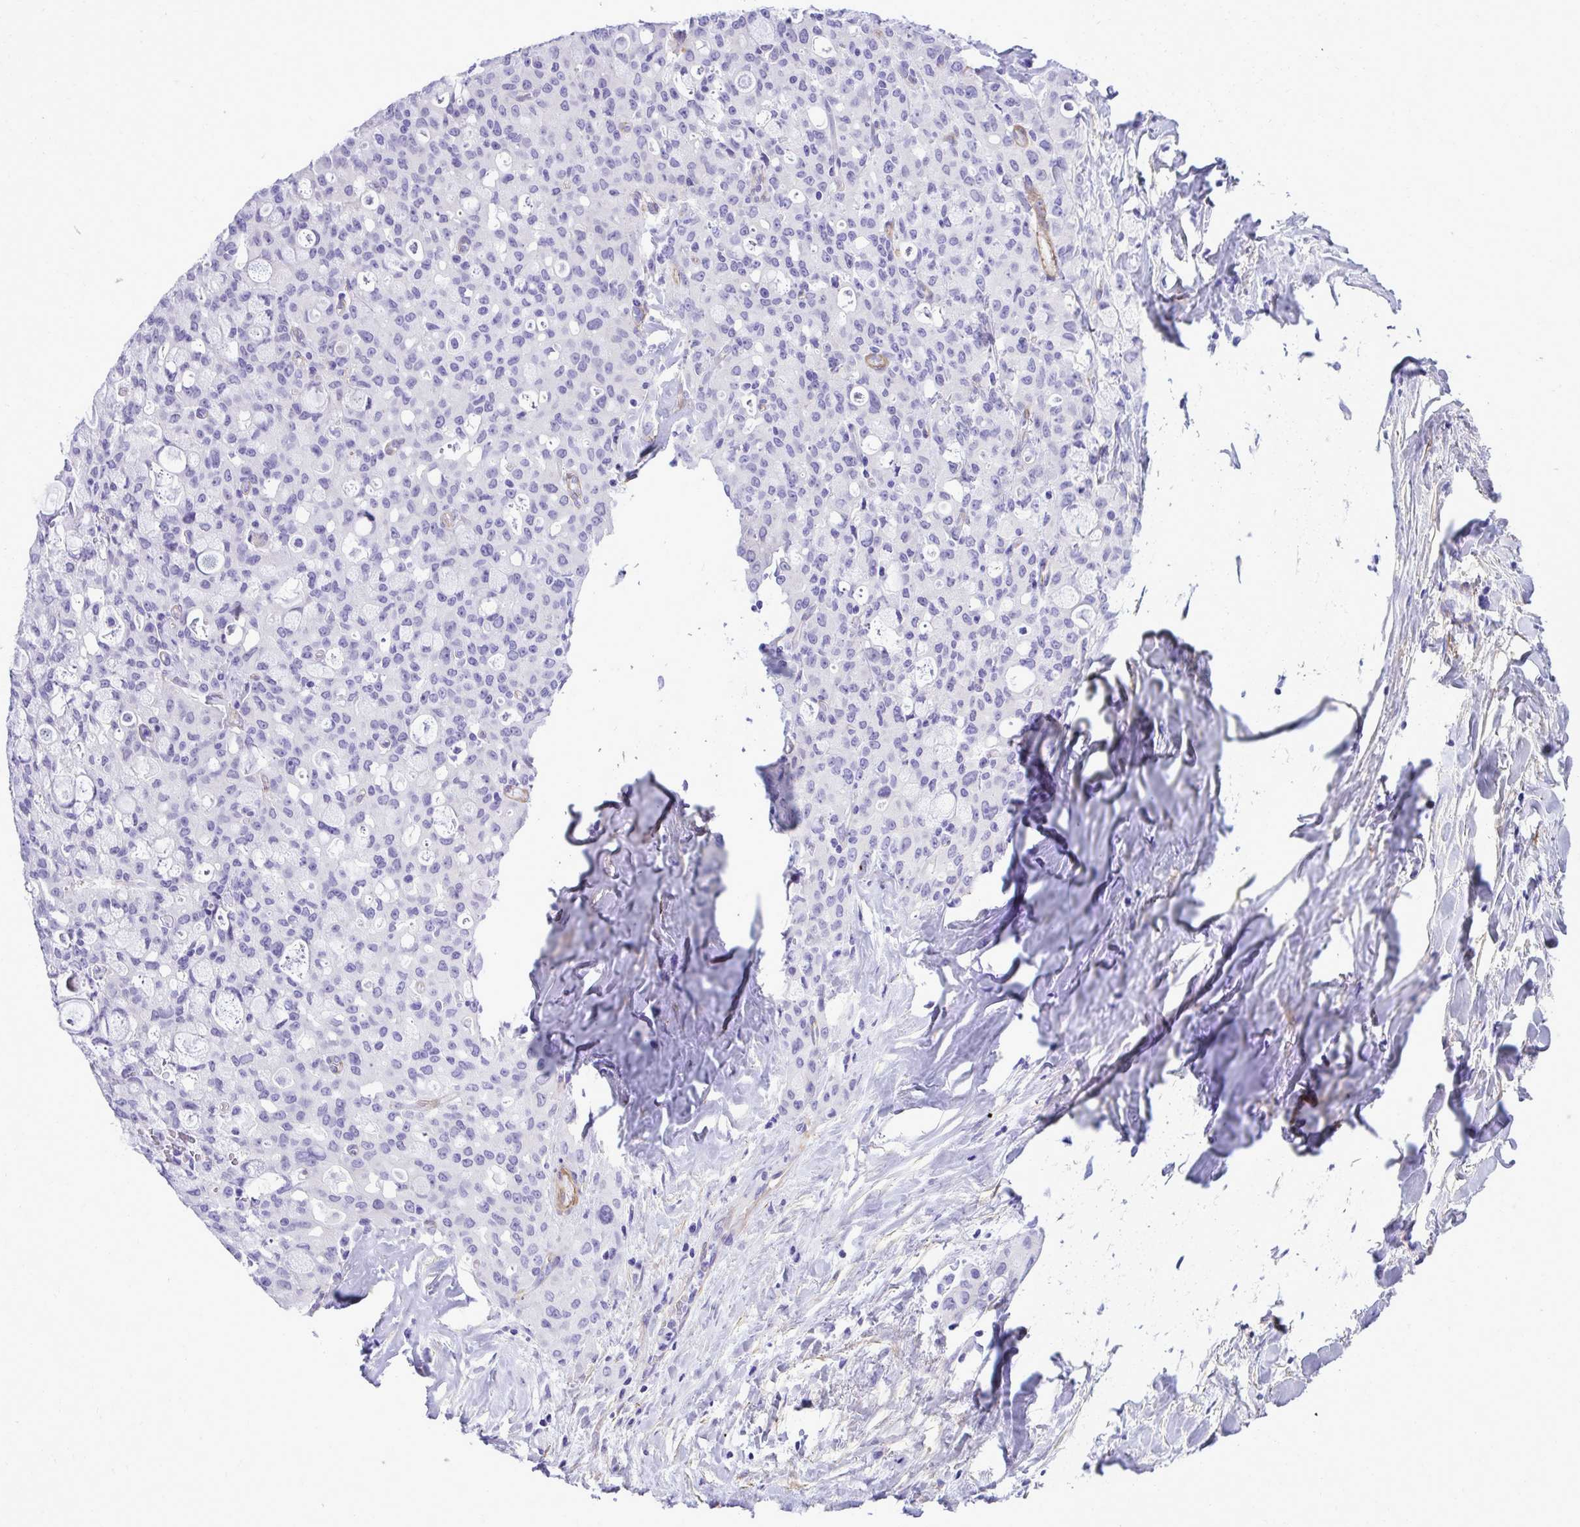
{"staining": {"intensity": "negative", "quantity": "none", "location": "none"}, "tissue": "lung cancer", "cell_type": "Tumor cells", "image_type": "cancer", "snomed": [{"axis": "morphology", "description": "Adenocarcinoma, NOS"}, {"axis": "topography", "description": "Lung"}], "caption": "This is an immunohistochemistry image of lung adenocarcinoma. There is no expression in tumor cells.", "gene": "PITPNM3", "patient": {"sex": "female", "age": 44}}